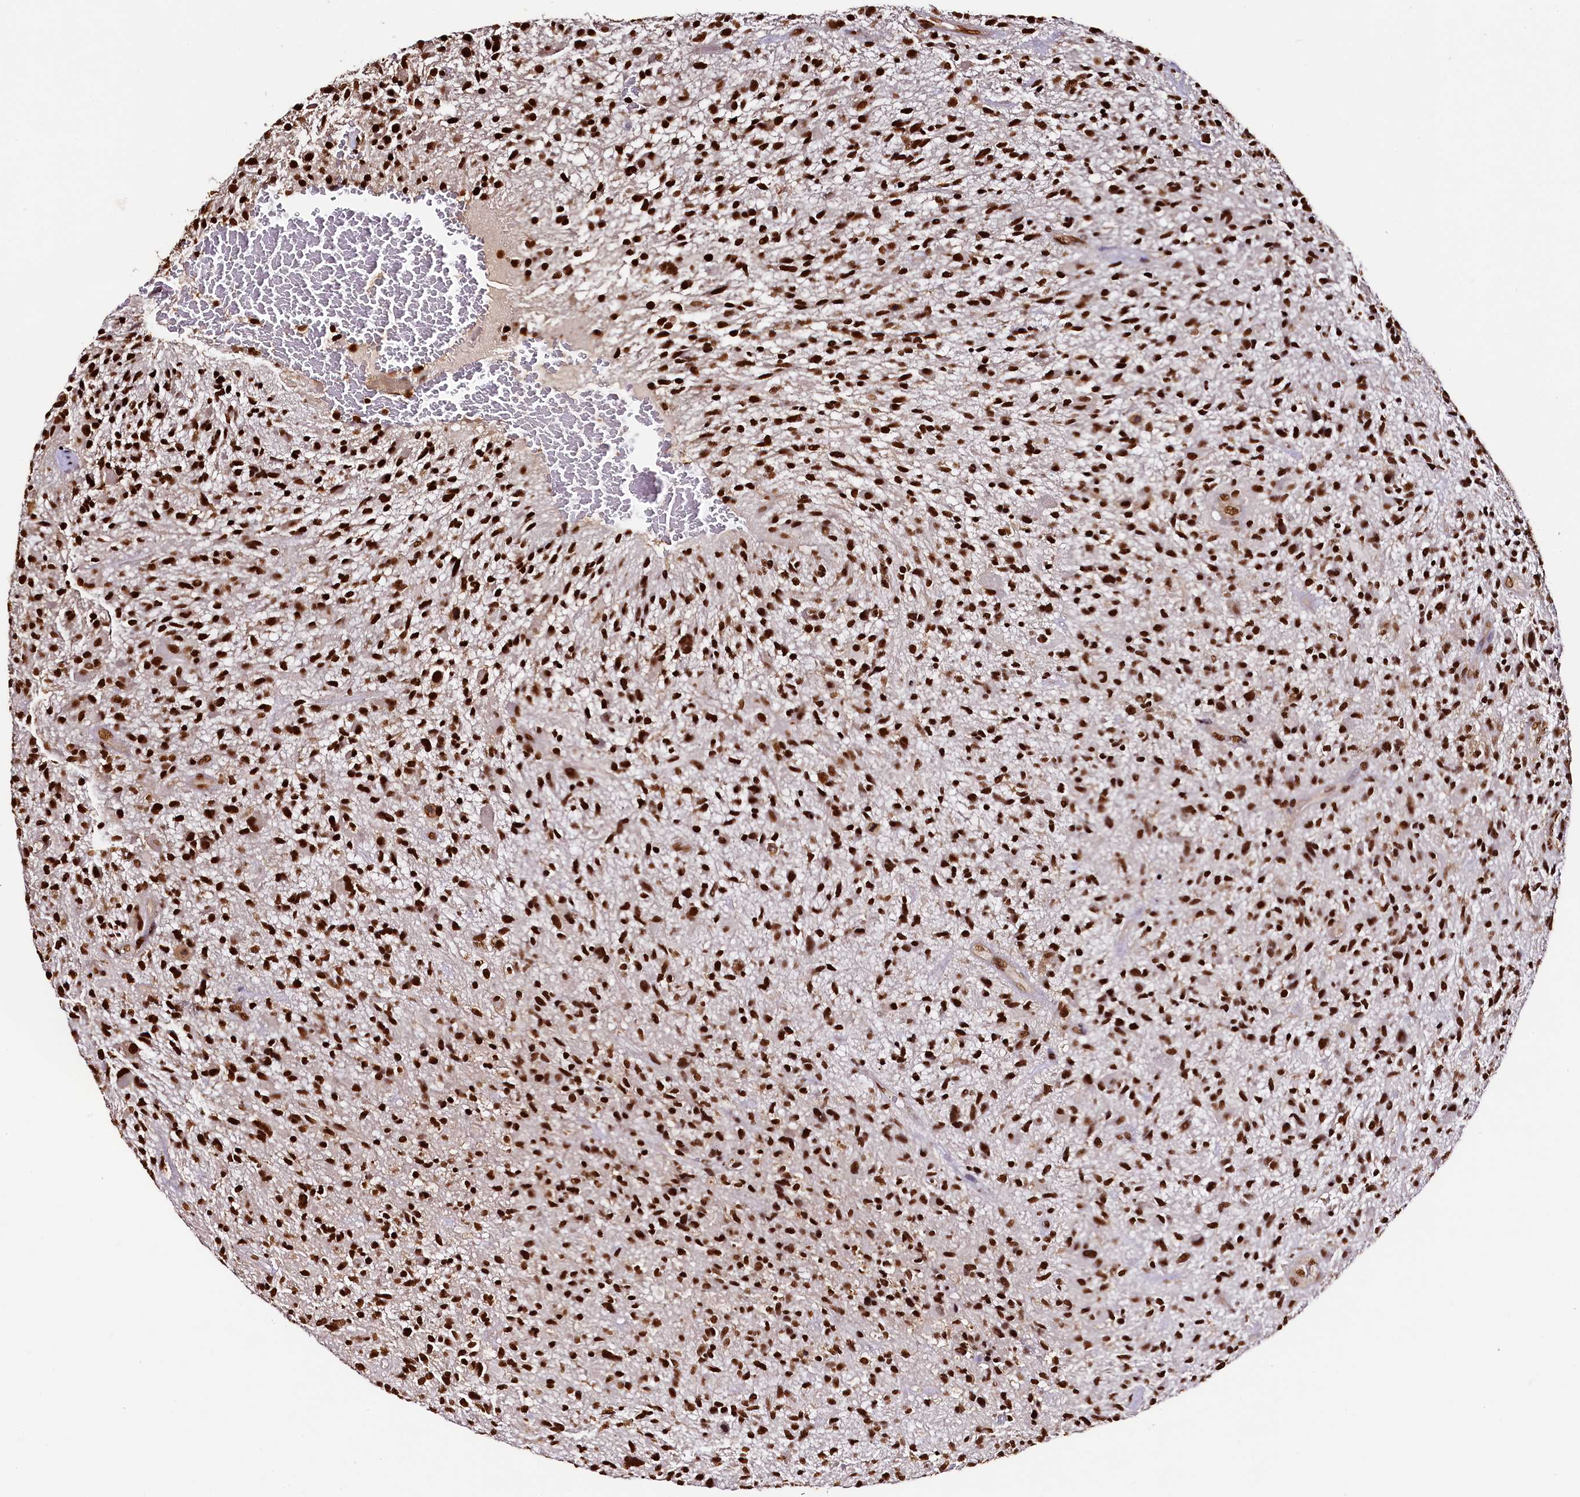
{"staining": {"intensity": "strong", "quantity": ">75%", "location": "nuclear"}, "tissue": "glioma", "cell_type": "Tumor cells", "image_type": "cancer", "snomed": [{"axis": "morphology", "description": "Glioma, malignant, High grade"}, {"axis": "topography", "description": "Brain"}], "caption": "IHC photomicrograph of neoplastic tissue: human glioma stained using immunohistochemistry (IHC) reveals high levels of strong protein expression localized specifically in the nuclear of tumor cells, appearing as a nuclear brown color.", "gene": "SNRPD2", "patient": {"sex": "male", "age": 47}}